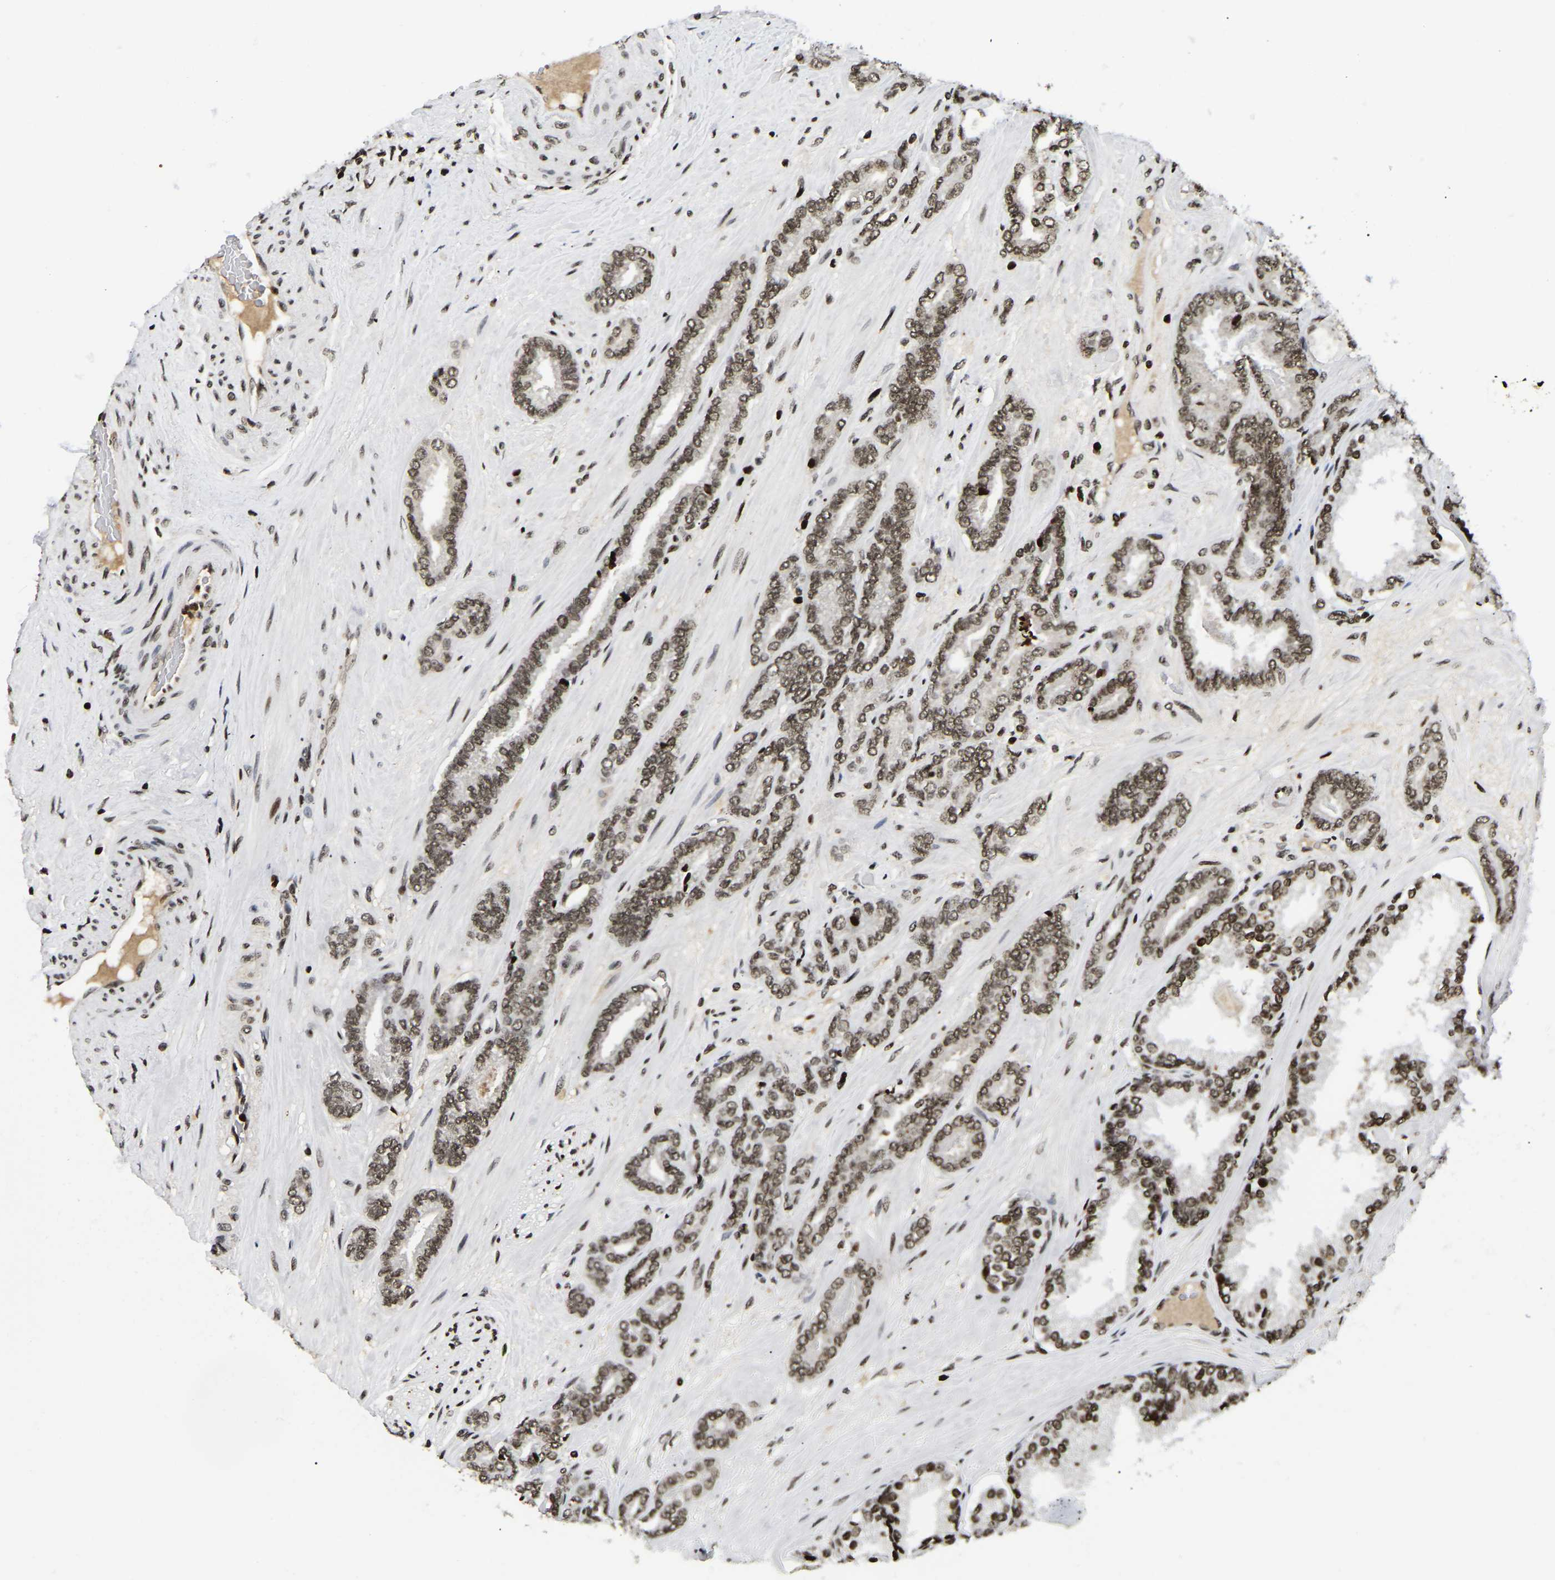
{"staining": {"intensity": "strong", "quantity": ">75%", "location": "nuclear"}, "tissue": "prostate cancer", "cell_type": "Tumor cells", "image_type": "cancer", "snomed": [{"axis": "morphology", "description": "Adenocarcinoma, Low grade"}, {"axis": "topography", "description": "Prostate"}], "caption": "Tumor cells show high levels of strong nuclear staining in approximately >75% of cells in adenocarcinoma (low-grade) (prostate).", "gene": "LRRC61", "patient": {"sex": "male", "age": 63}}